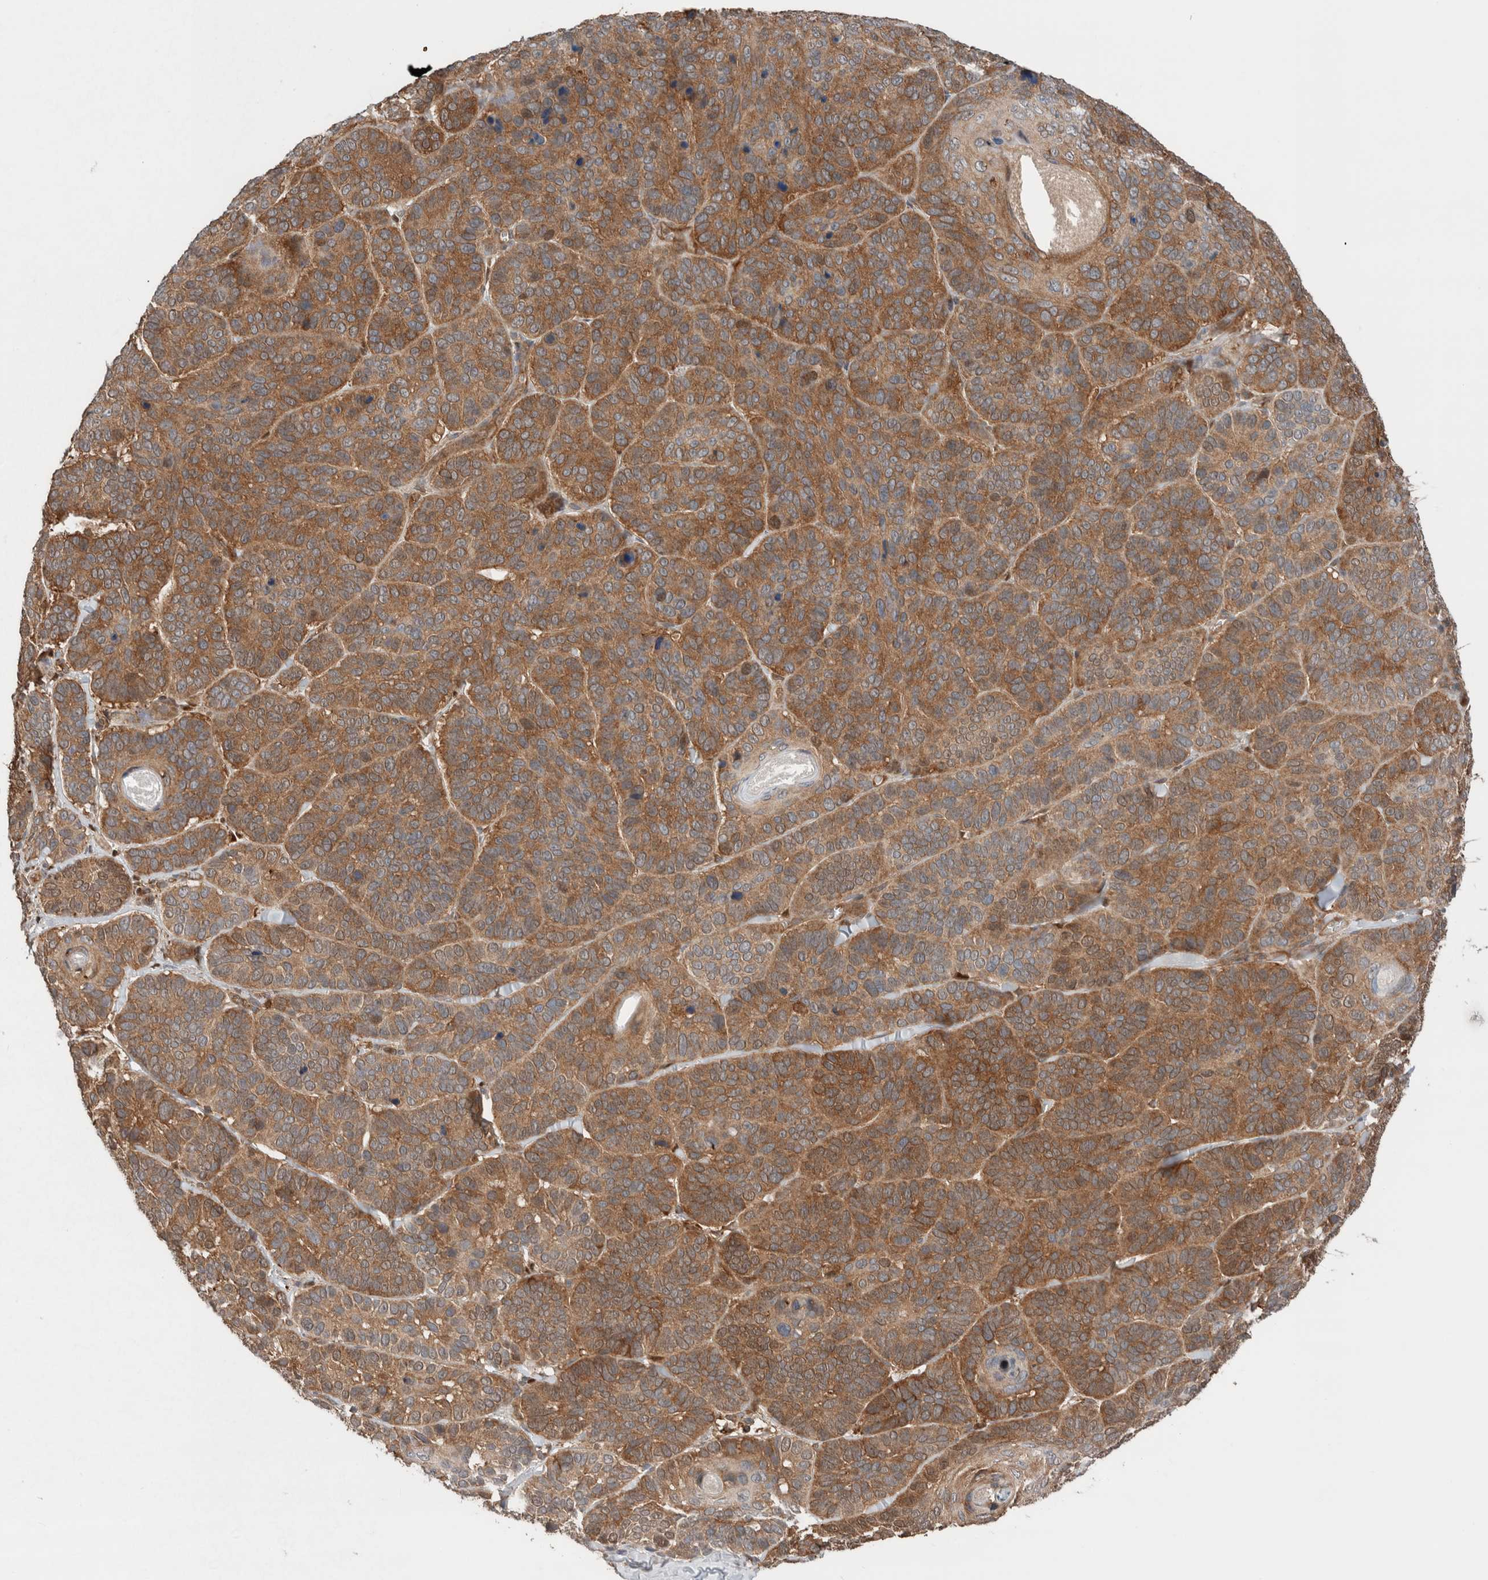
{"staining": {"intensity": "moderate", "quantity": ">75%", "location": "cytoplasmic/membranous"}, "tissue": "skin cancer", "cell_type": "Tumor cells", "image_type": "cancer", "snomed": [{"axis": "morphology", "description": "Basal cell carcinoma"}, {"axis": "topography", "description": "Skin"}], "caption": "About >75% of tumor cells in skin cancer show moderate cytoplasmic/membranous protein expression as visualized by brown immunohistochemical staining.", "gene": "XPNPEP1", "patient": {"sex": "male", "age": 62}}